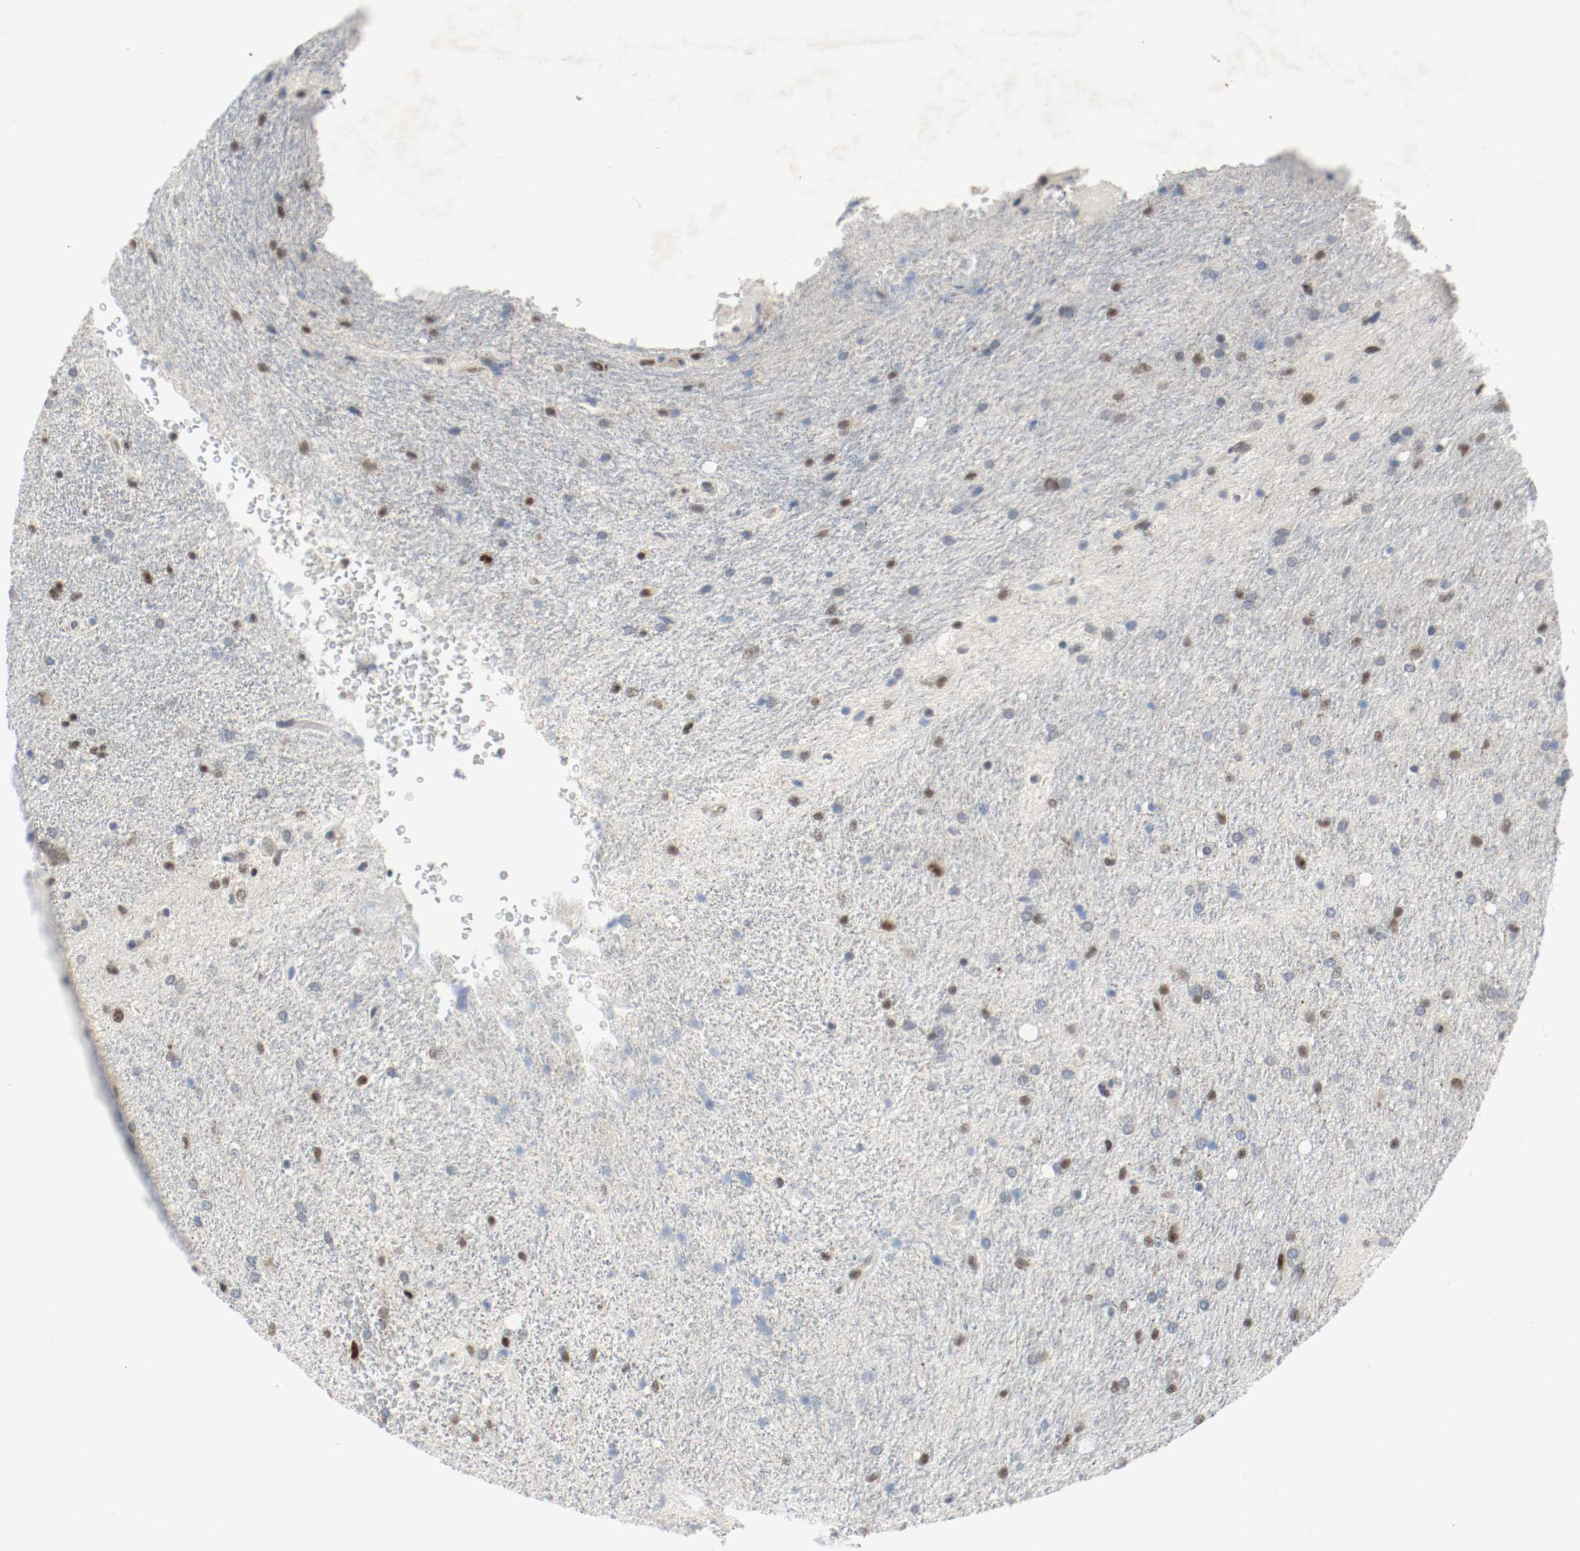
{"staining": {"intensity": "strong", "quantity": "25%-75%", "location": "nuclear"}, "tissue": "glioma", "cell_type": "Tumor cells", "image_type": "cancer", "snomed": [{"axis": "morphology", "description": "Normal tissue, NOS"}, {"axis": "morphology", "description": "Glioma, malignant, High grade"}, {"axis": "topography", "description": "Cerebral cortex"}], "caption": "Human high-grade glioma (malignant) stained with a protein marker demonstrates strong staining in tumor cells.", "gene": "ASH1L", "patient": {"sex": "male", "age": 56}}